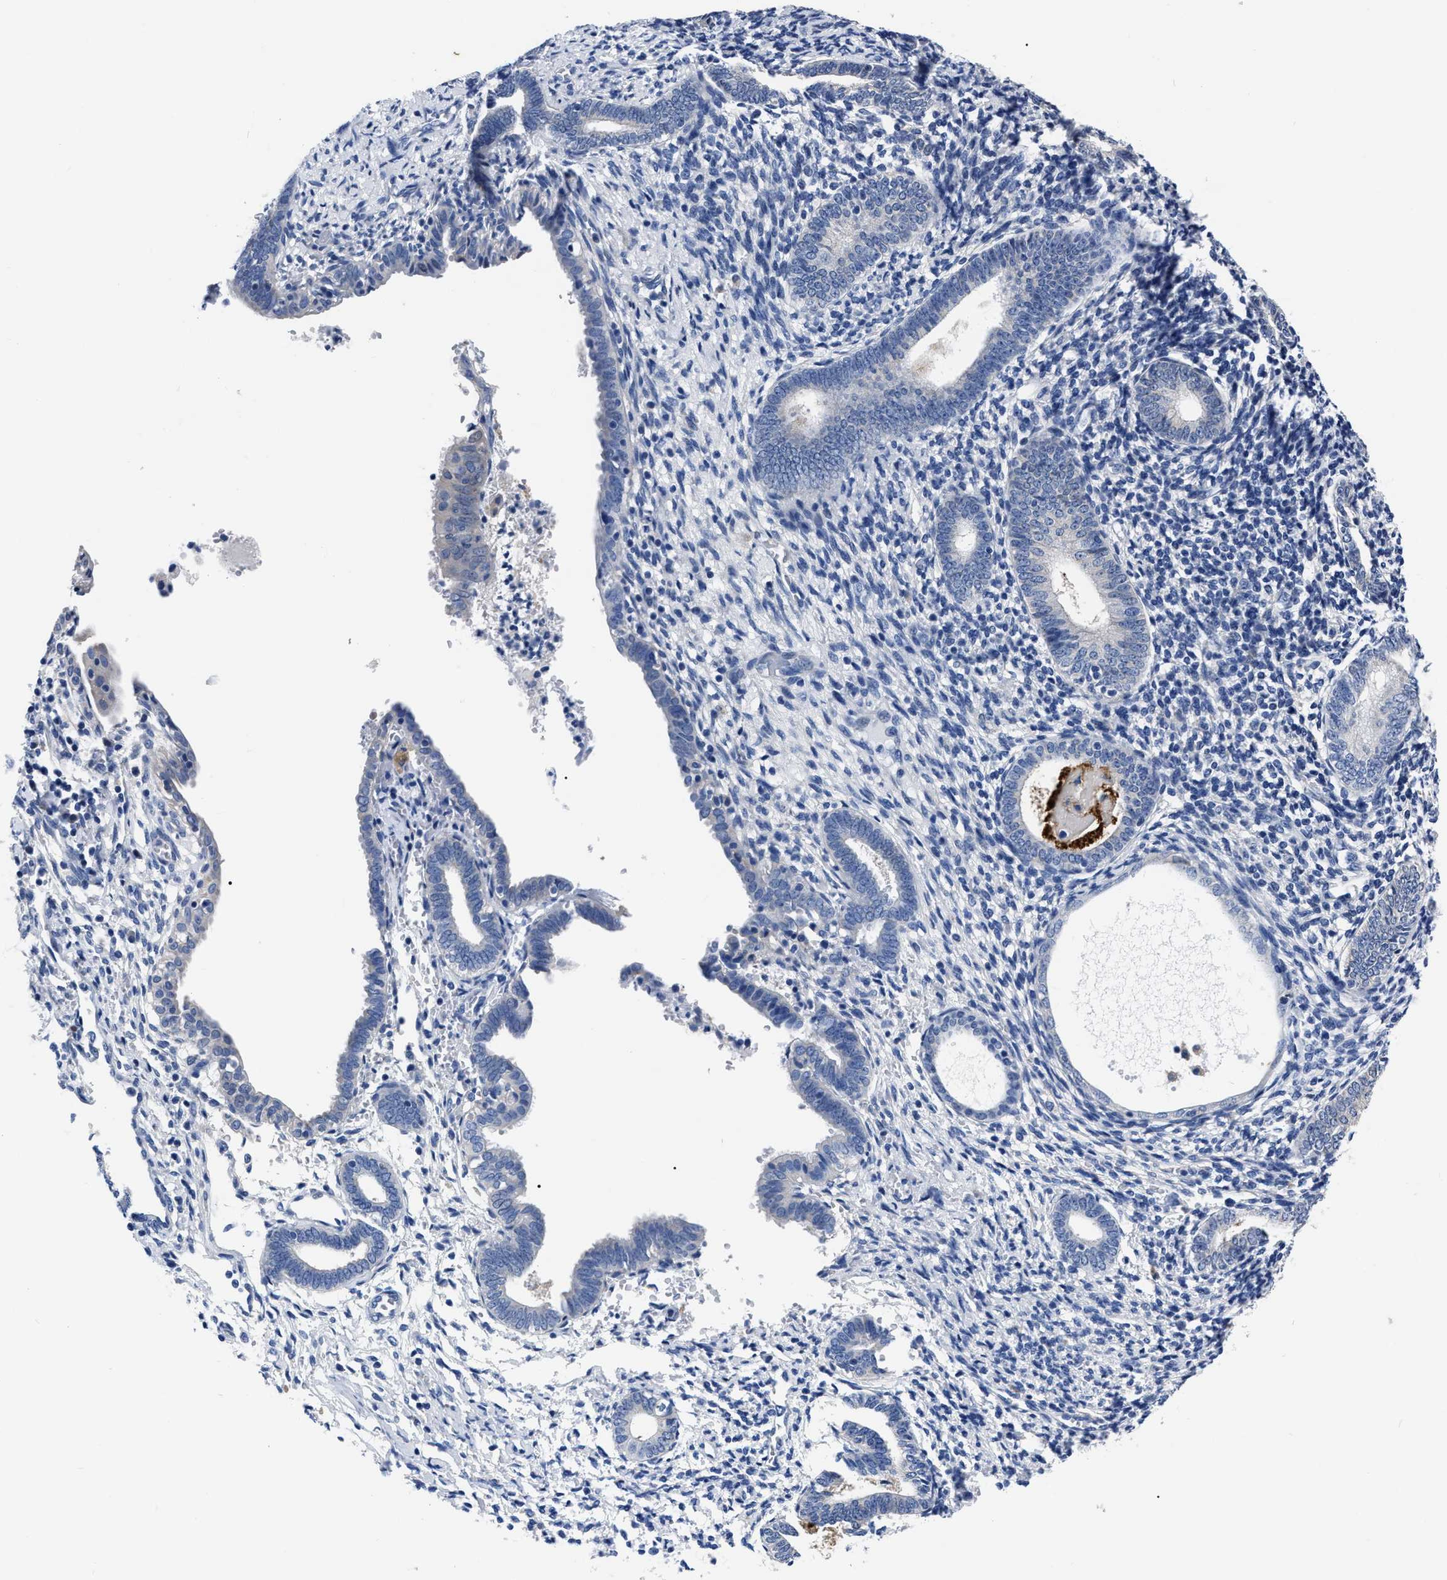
{"staining": {"intensity": "negative", "quantity": "none", "location": "none"}, "tissue": "endometrium", "cell_type": "Cells in endometrial stroma", "image_type": "normal", "snomed": [{"axis": "morphology", "description": "Normal tissue, NOS"}, {"axis": "morphology", "description": "Adenocarcinoma, NOS"}, {"axis": "topography", "description": "Endometrium"}], "caption": "Normal endometrium was stained to show a protein in brown. There is no significant positivity in cells in endometrial stroma. (DAB (3,3'-diaminobenzidine) immunohistochemistry, high magnification).", "gene": "MOV10L1", "patient": {"sex": "female", "age": 57}}